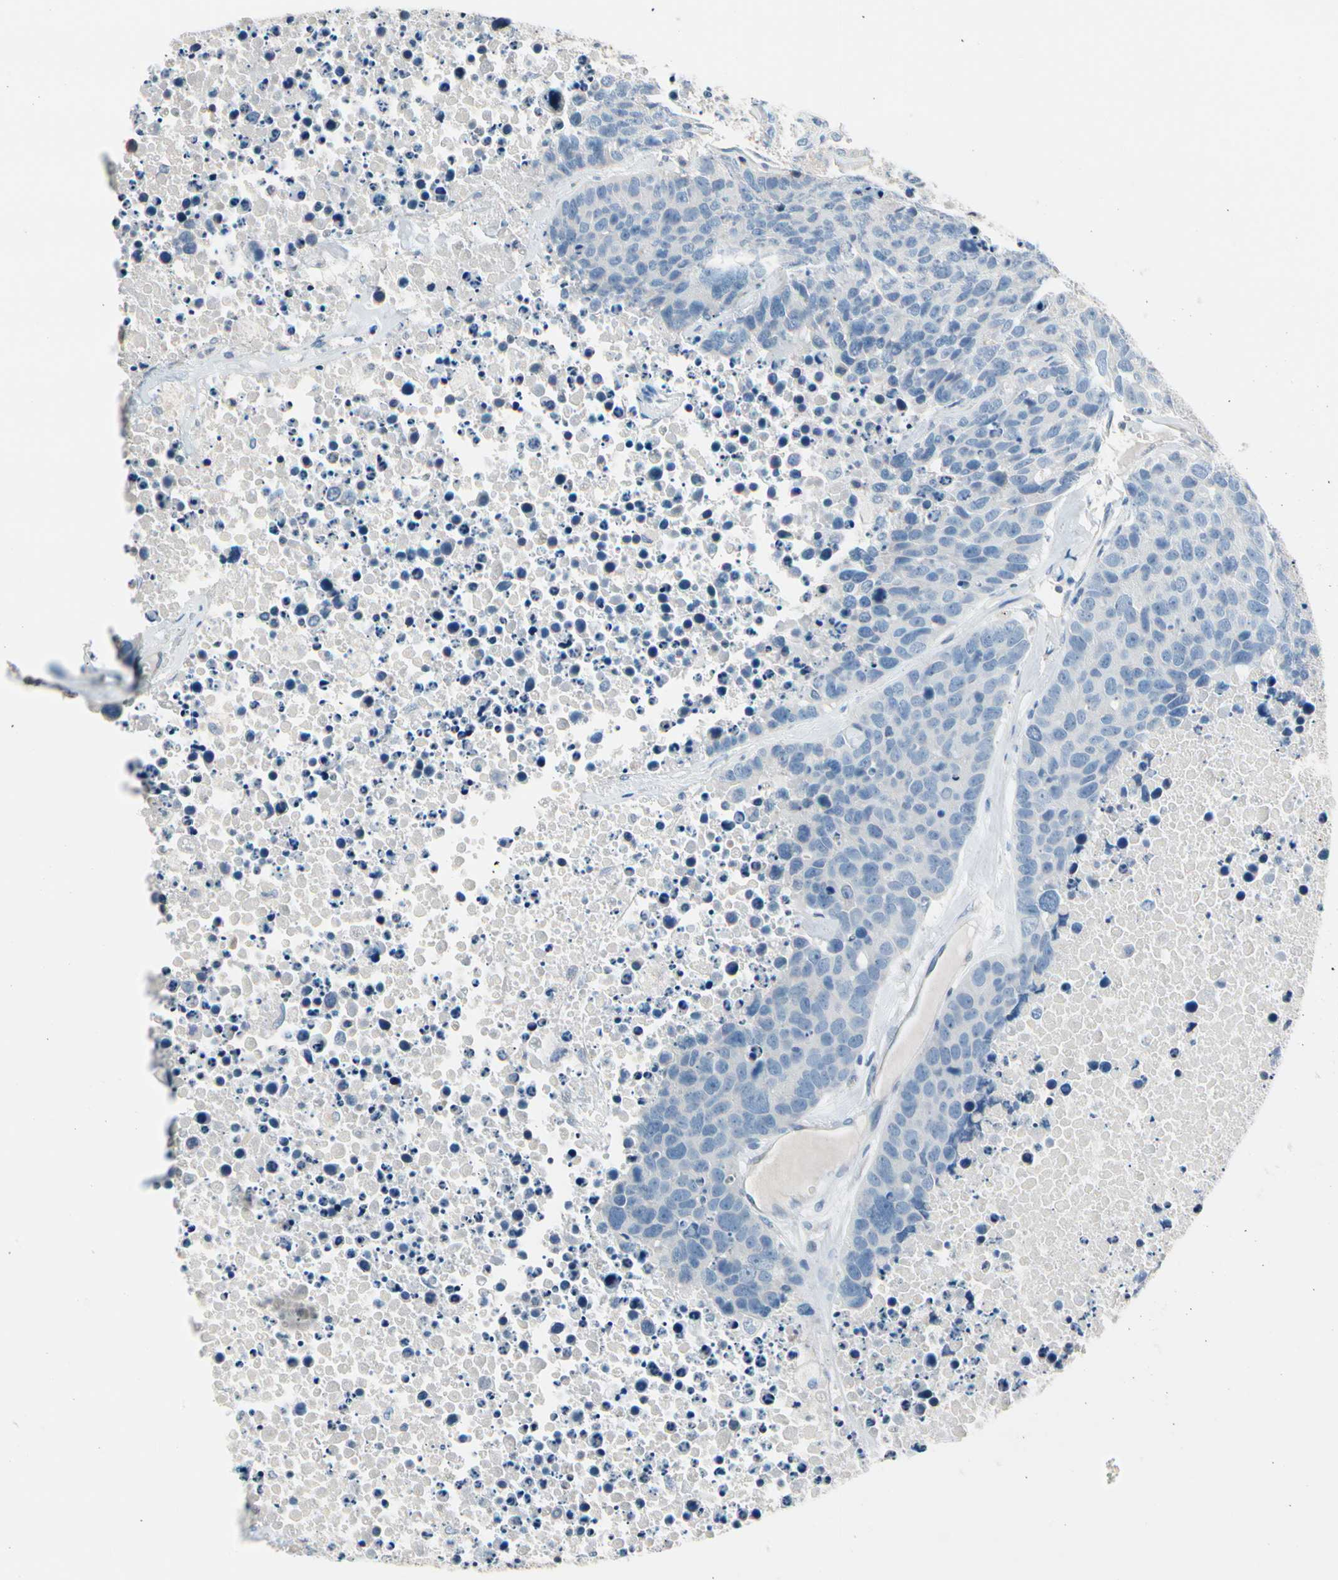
{"staining": {"intensity": "negative", "quantity": "none", "location": "none"}, "tissue": "carcinoid", "cell_type": "Tumor cells", "image_type": "cancer", "snomed": [{"axis": "morphology", "description": "Carcinoid, malignant, NOS"}, {"axis": "topography", "description": "Lung"}], "caption": "DAB immunohistochemical staining of carcinoid (malignant) exhibits no significant staining in tumor cells.", "gene": "STK40", "patient": {"sex": "male", "age": 60}}